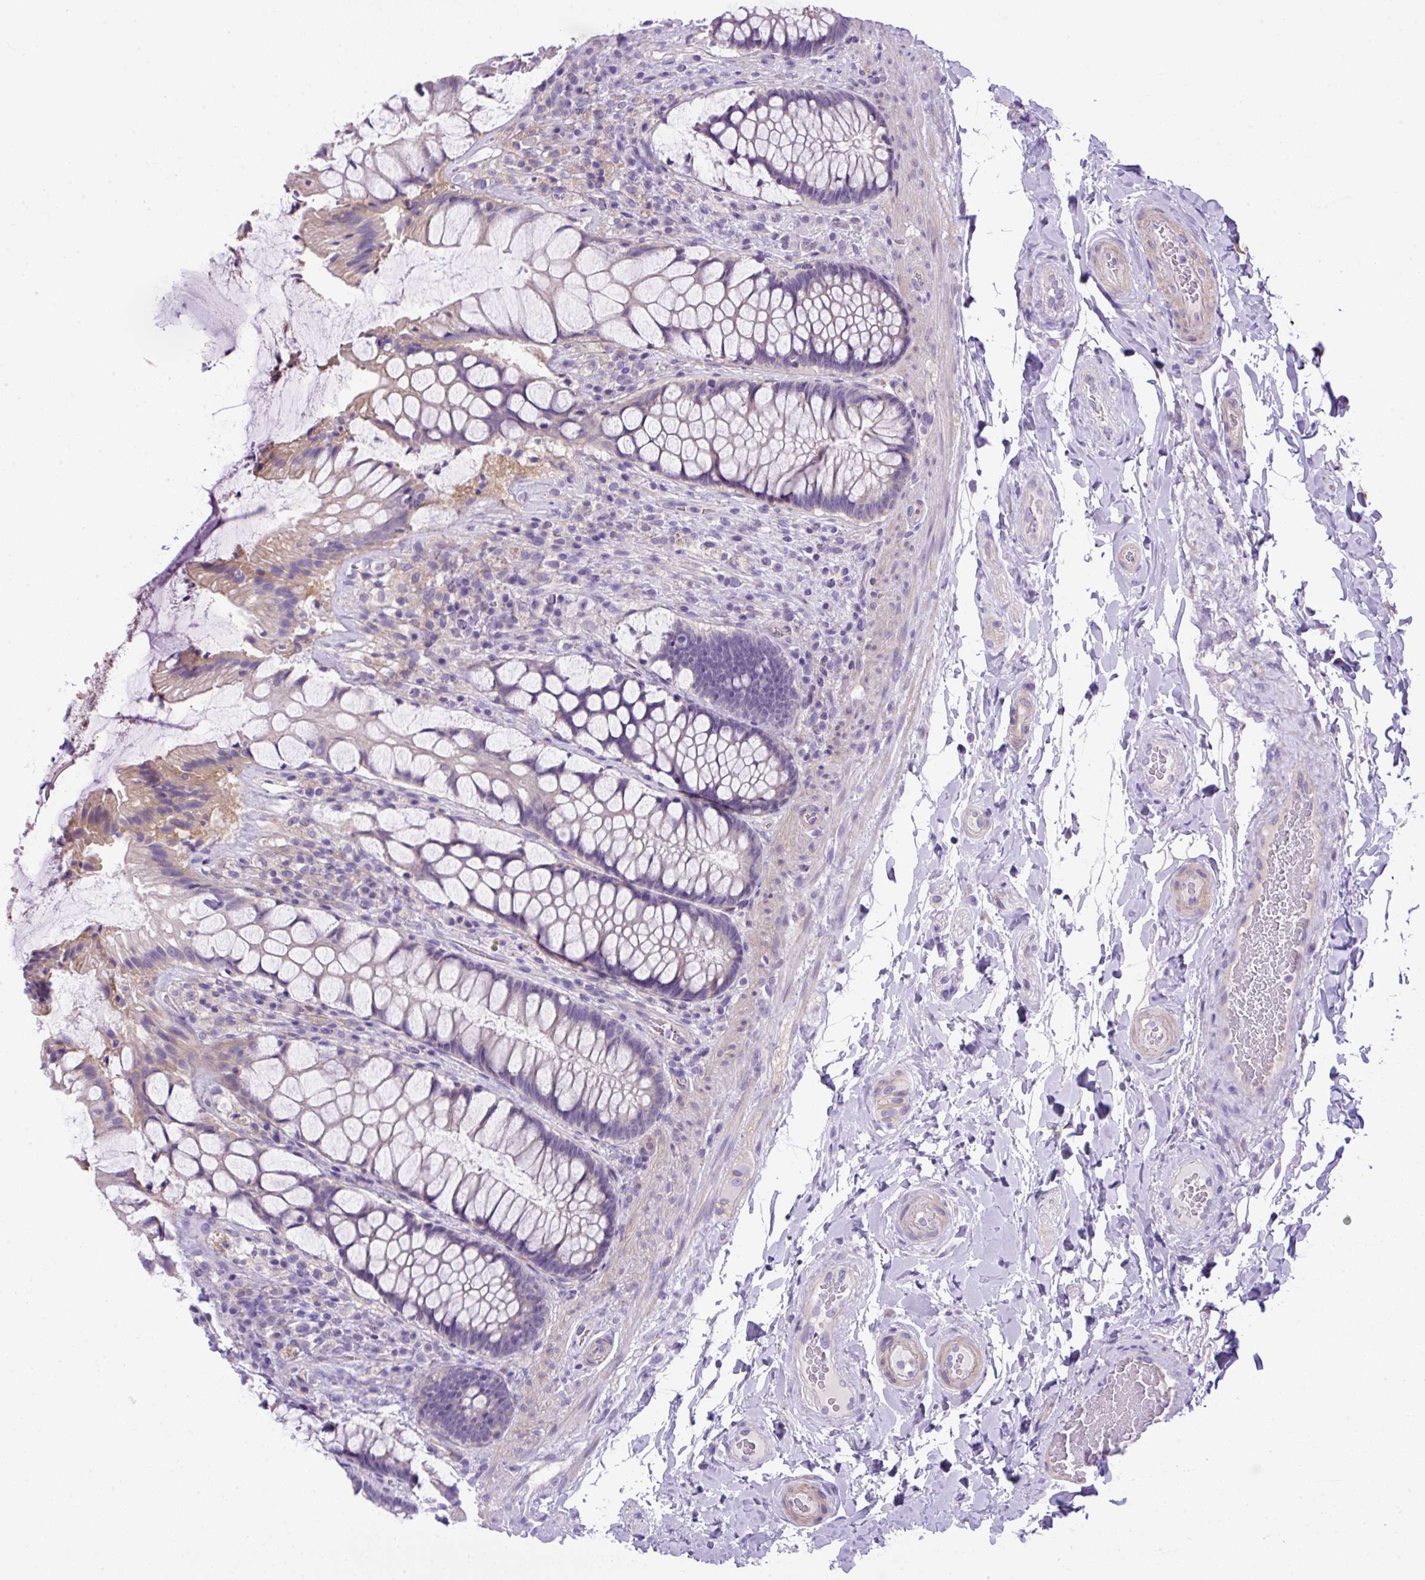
{"staining": {"intensity": "weak", "quantity": "25%-75%", "location": "cytoplasmic/membranous"}, "tissue": "rectum", "cell_type": "Glandular cells", "image_type": "normal", "snomed": [{"axis": "morphology", "description": "Normal tissue, NOS"}, {"axis": "topography", "description": "Rectum"}], "caption": "Protein staining of normal rectum exhibits weak cytoplasmic/membranous expression in about 25%-75% of glandular cells. The protein of interest is stained brown, and the nuclei are stained in blue (DAB (3,3'-diaminobenzidine) IHC with brightfield microscopy, high magnification).", "gene": "NPTN", "patient": {"sex": "female", "age": 58}}